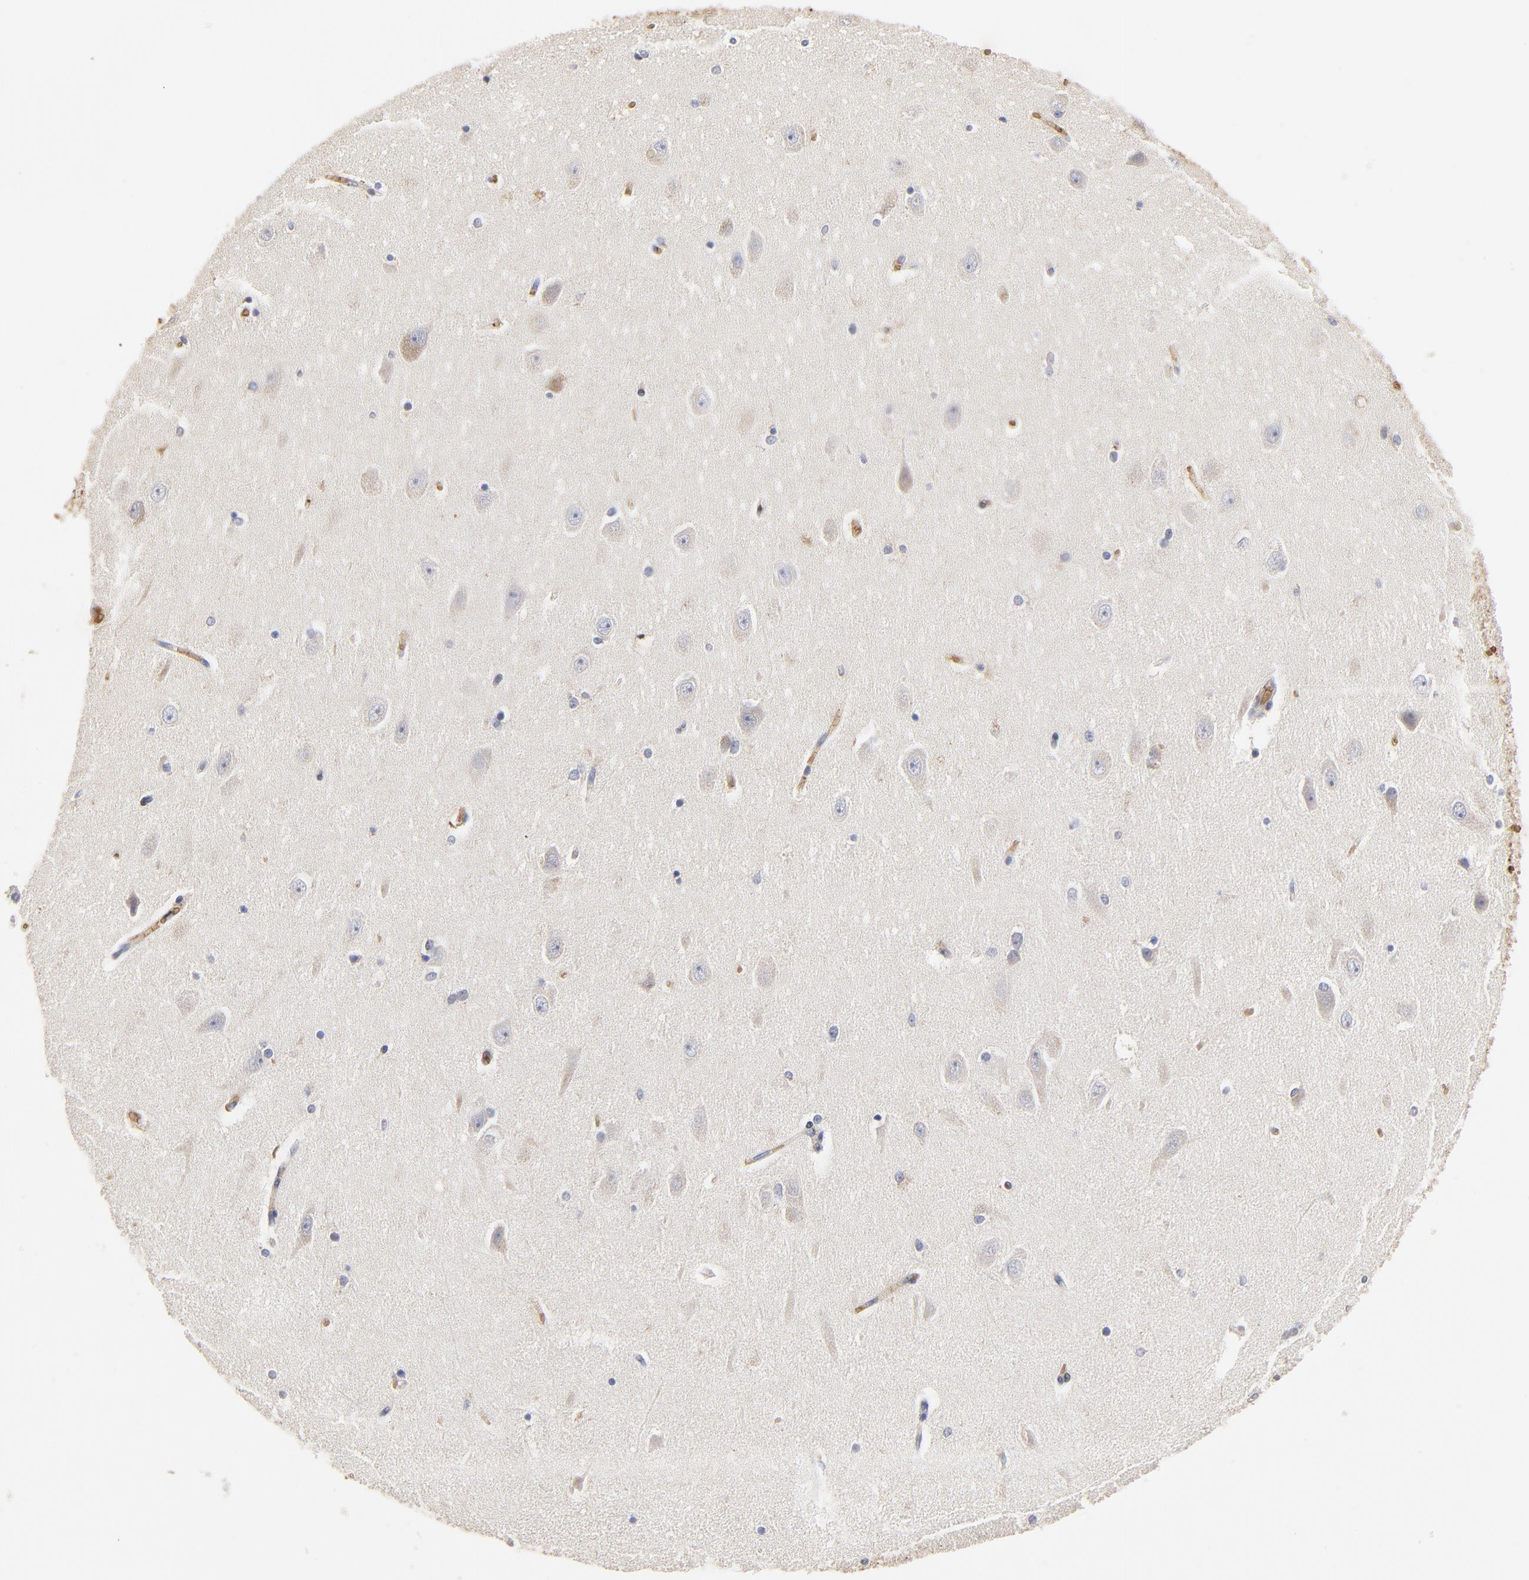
{"staining": {"intensity": "negative", "quantity": "none", "location": "none"}, "tissue": "hippocampus", "cell_type": "Glial cells", "image_type": "normal", "snomed": [{"axis": "morphology", "description": "Normal tissue, NOS"}, {"axis": "topography", "description": "Hippocampus"}], "caption": "Immunohistochemistry (IHC) photomicrograph of unremarkable hippocampus stained for a protein (brown), which reveals no positivity in glial cells.", "gene": "PAG1", "patient": {"sex": "female", "age": 54}}